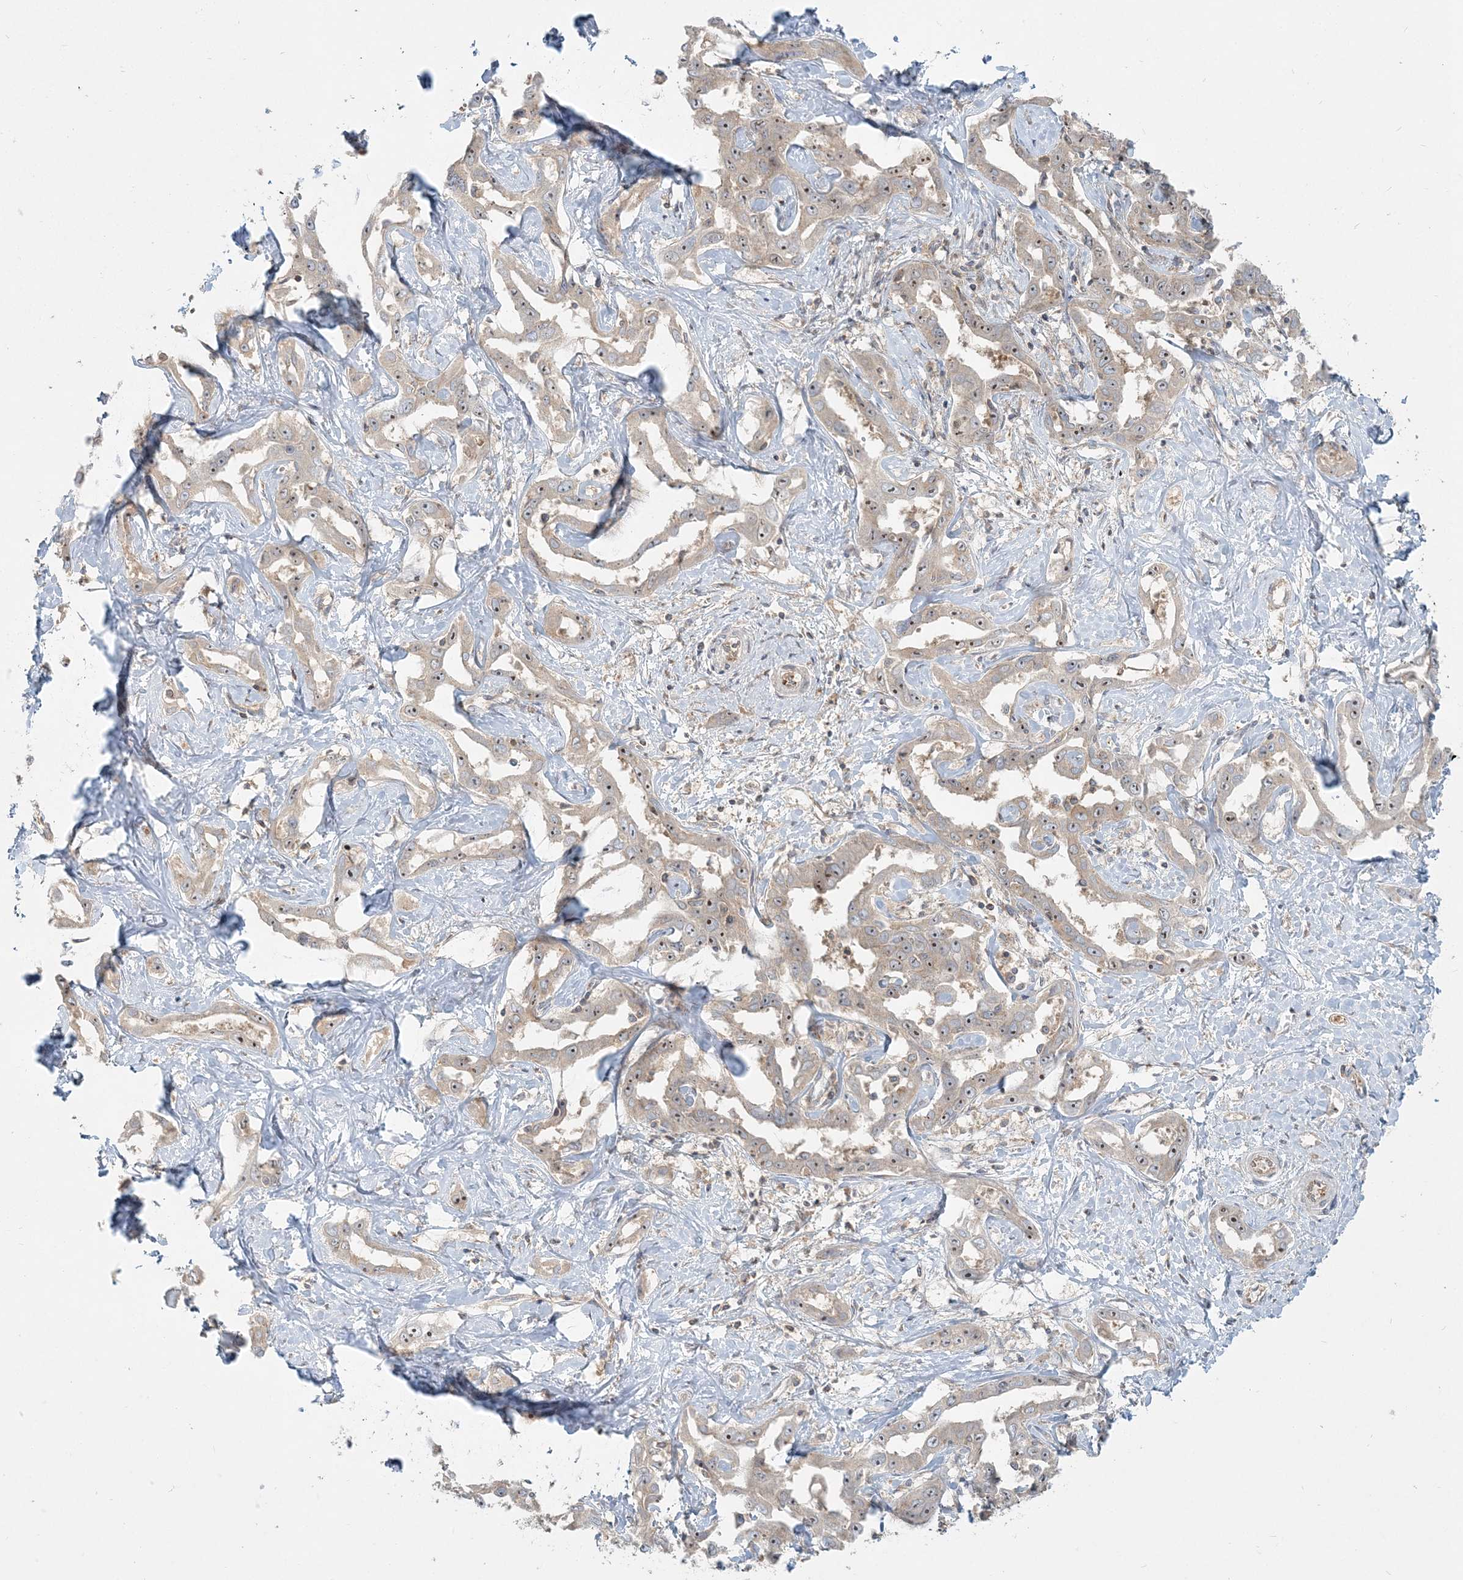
{"staining": {"intensity": "moderate", "quantity": "25%-75%", "location": "nuclear"}, "tissue": "liver cancer", "cell_type": "Tumor cells", "image_type": "cancer", "snomed": [{"axis": "morphology", "description": "Cholangiocarcinoma"}, {"axis": "topography", "description": "Liver"}], "caption": "Immunohistochemistry (IHC) of human liver cancer (cholangiocarcinoma) shows medium levels of moderate nuclear expression in about 25%-75% of tumor cells.", "gene": "AP1AR", "patient": {"sex": "male", "age": 59}}